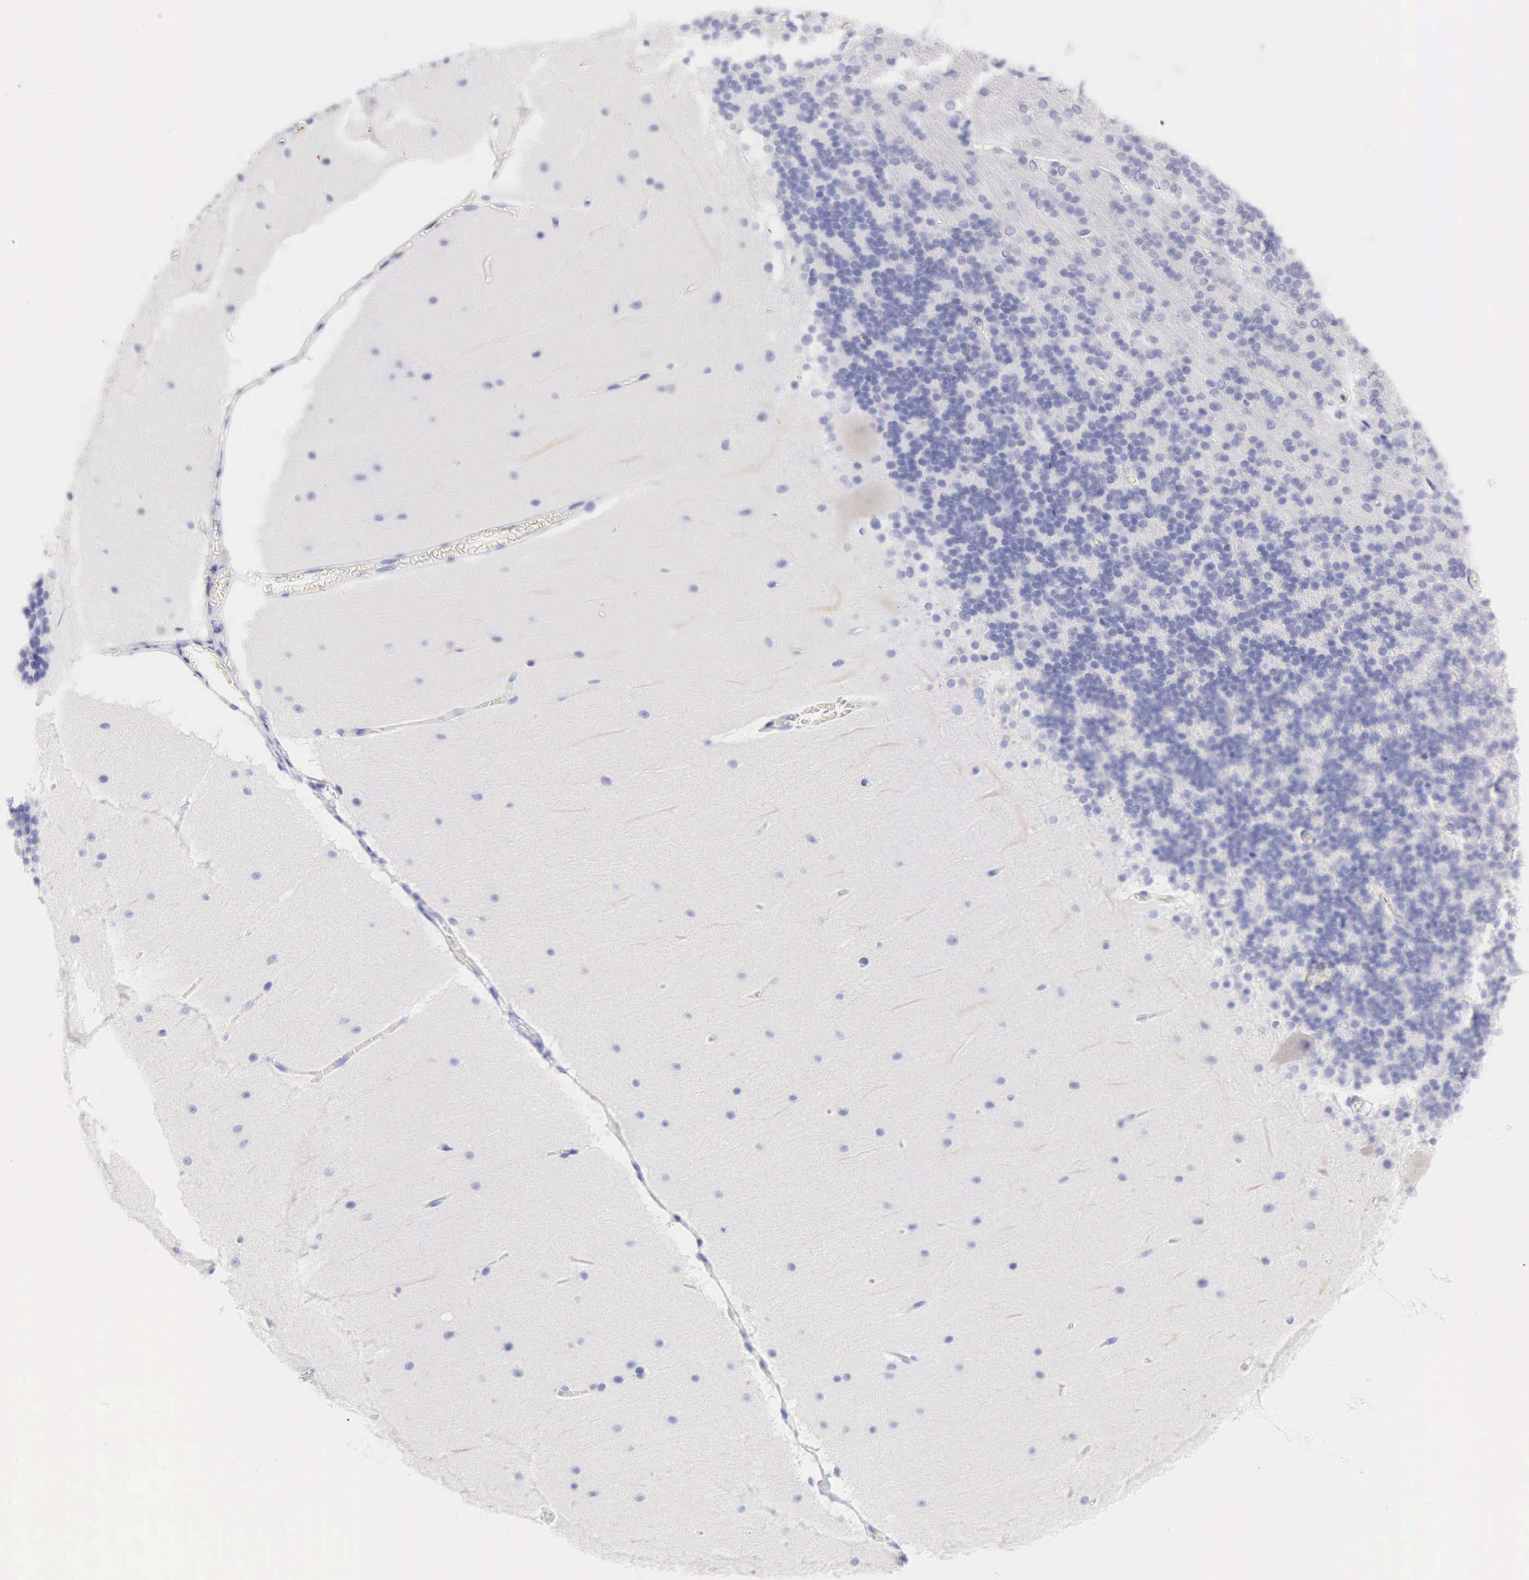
{"staining": {"intensity": "negative", "quantity": "none", "location": "none"}, "tissue": "cerebellum", "cell_type": "Cells in granular layer", "image_type": "normal", "snomed": [{"axis": "morphology", "description": "Normal tissue, NOS"}, {"axis": "topography", "description": "Cerebellum"}], "caption": "An image of cerebellum stained for a protein exhibits no brown staining in cells in granular layer. (Brightfield microscopy of DAB immunohistochemistry at high magnification).", "gene": "CDKN2A", "patient": {"sex": "female", "age": 19}}